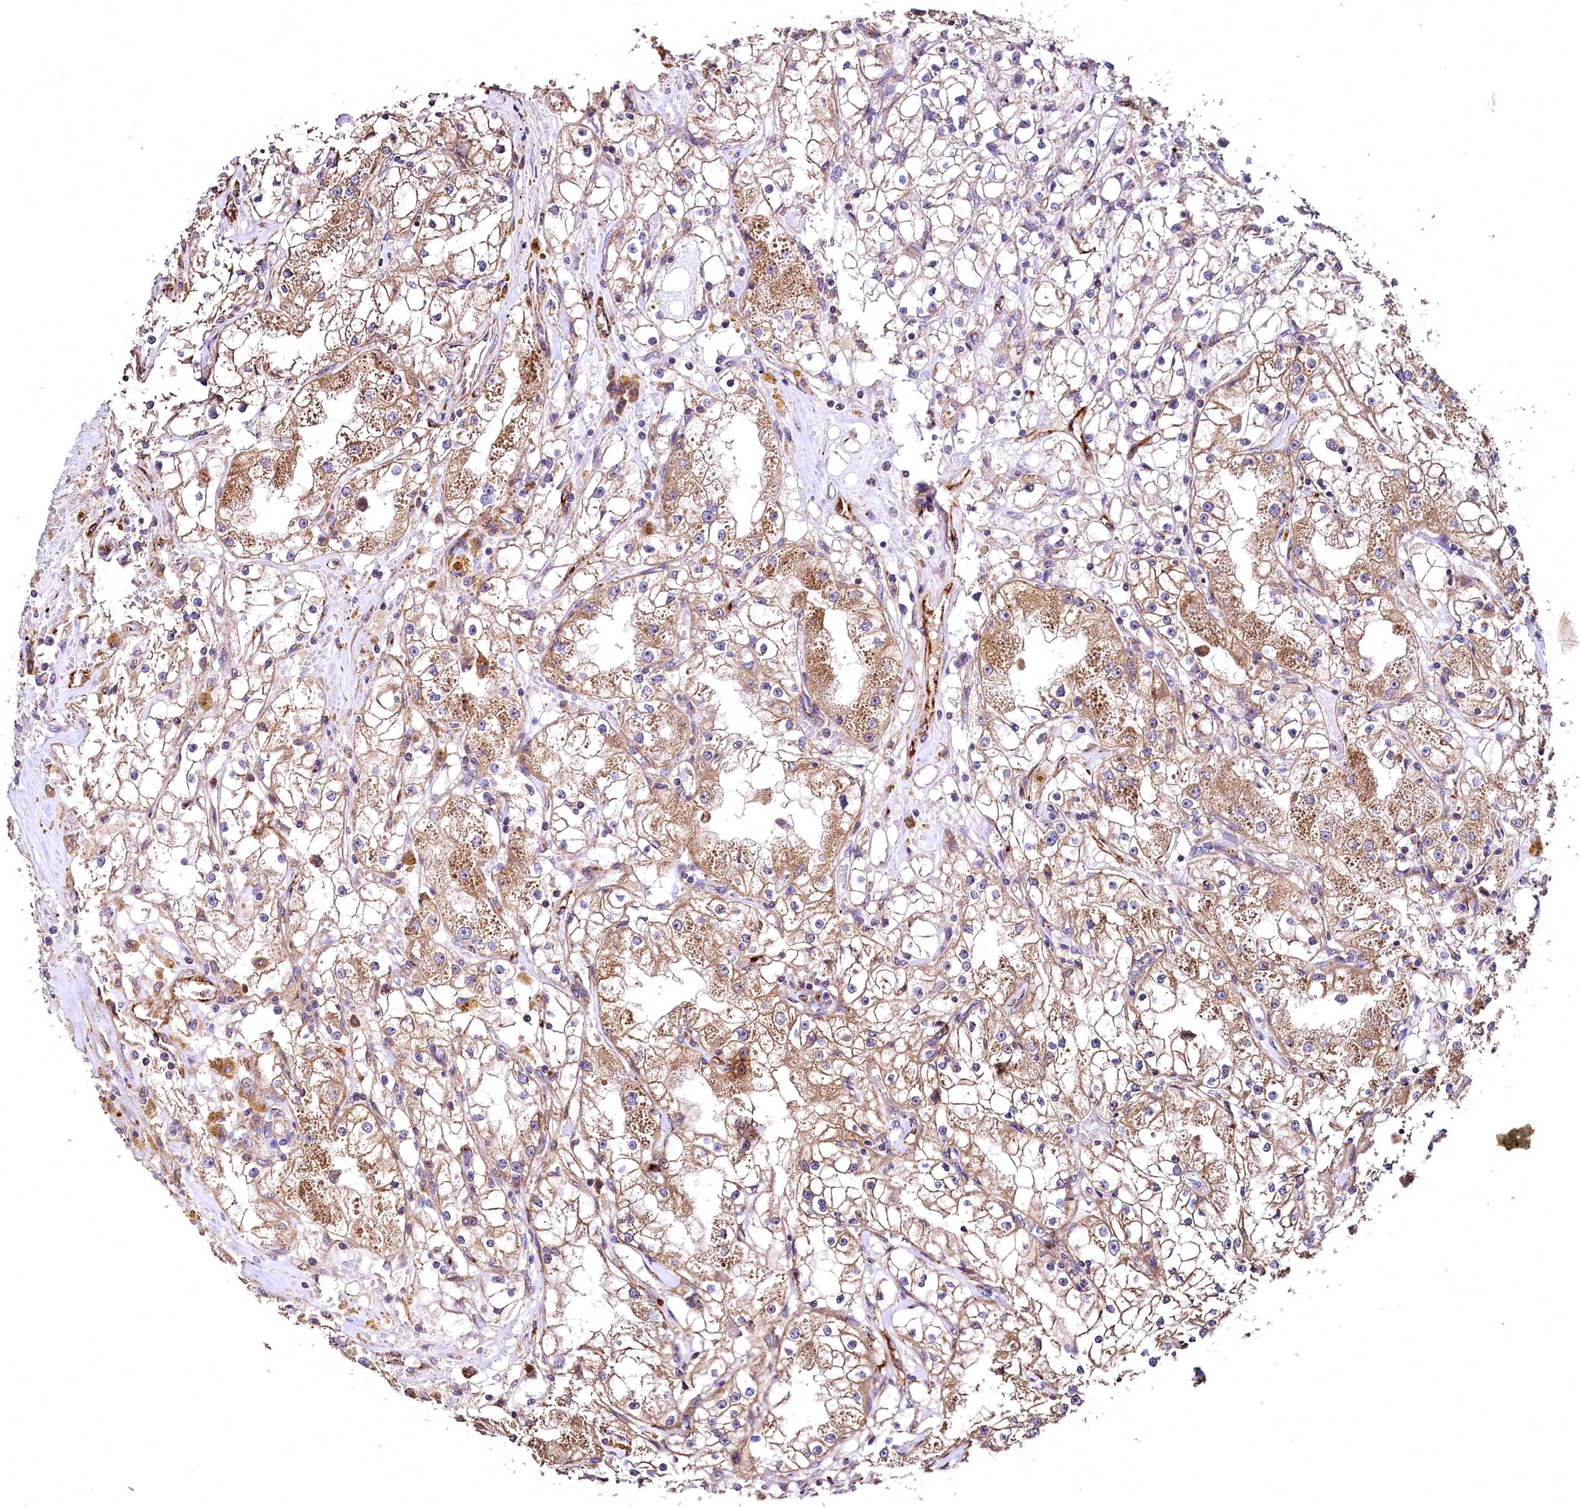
{"staining": {"intensity": "moderate", "quantity": ">75%", "location": "cytoplasmic/membranous"}, "tissue": "renal cancer", "cell_type": "Tumor cells", "image_type": "cancer", "snomed": [{"axis": "morphology", "description": "Adenocarcinoma, NOS"}, {"axis": "topography", "description": "Kidney"}], "caption": "Immunohistochemical staining of human renal cancer reveals medium levels of moderate cytoplasmic/membranous staining in approximately >75% of tumor cells.", "gene": "RASSF1", "patient": {"sex": "male", "age": 56}}